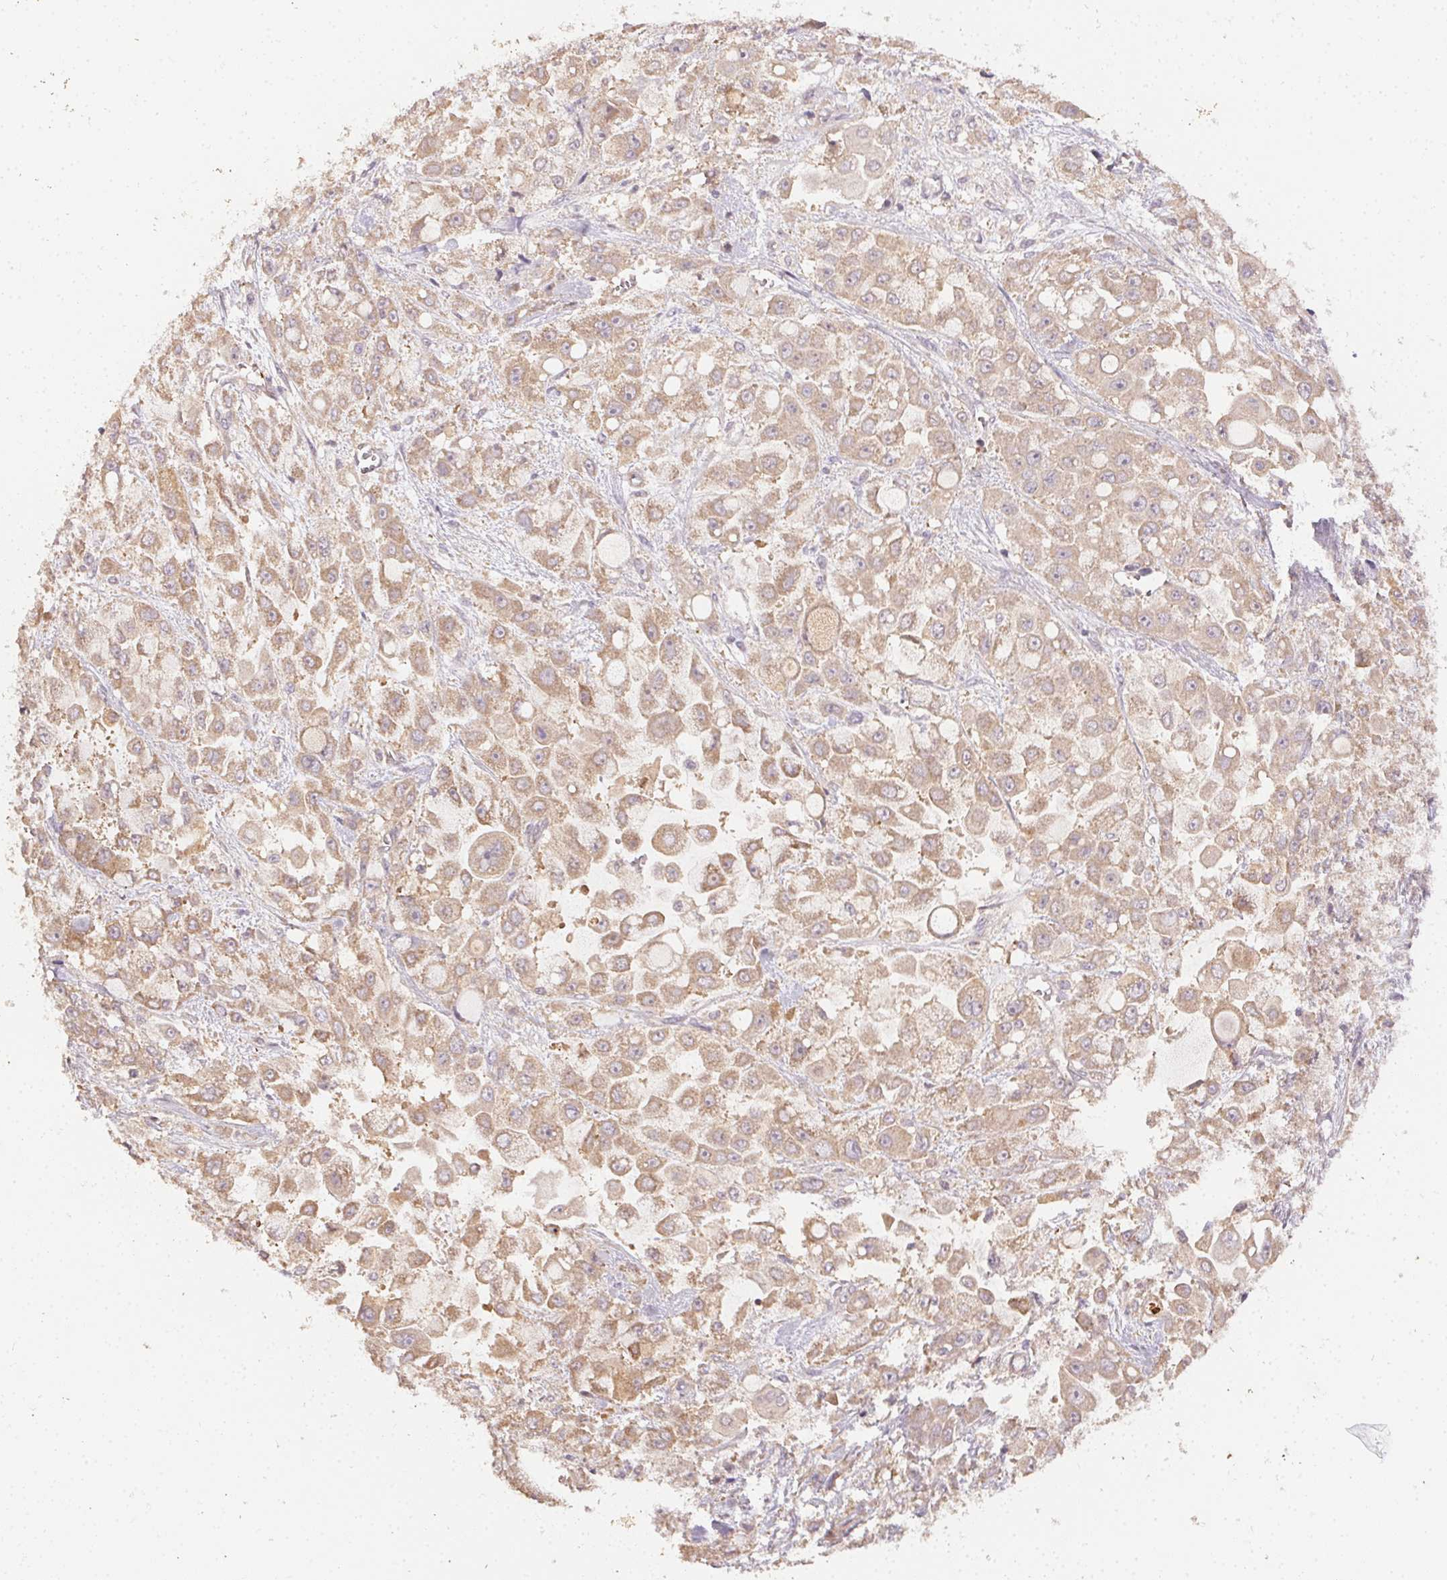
{"staining": {"intensity": "weak", "quantity": ">75%", "location": "cytoplasmic/membranous"}, "tissue": "stomach cancer", "cell_type": "Tumor cells", "image_type": "cancer", "snomed": [{"axis": "morphology", "description": "Adenocarcinoma, NOS"}, {"axis": "topography", "description": "Stomach"}], "caption": "Protein expression analysis of stomach adenocarcinoma displays weak cytoplasmic/membranous staining in about >75% of tumor cells. (DAB IHC, brown staining for protein, blue staining for nuclei).", "gene": "RALA", "patient": {"sex": "female", "age": 76}}